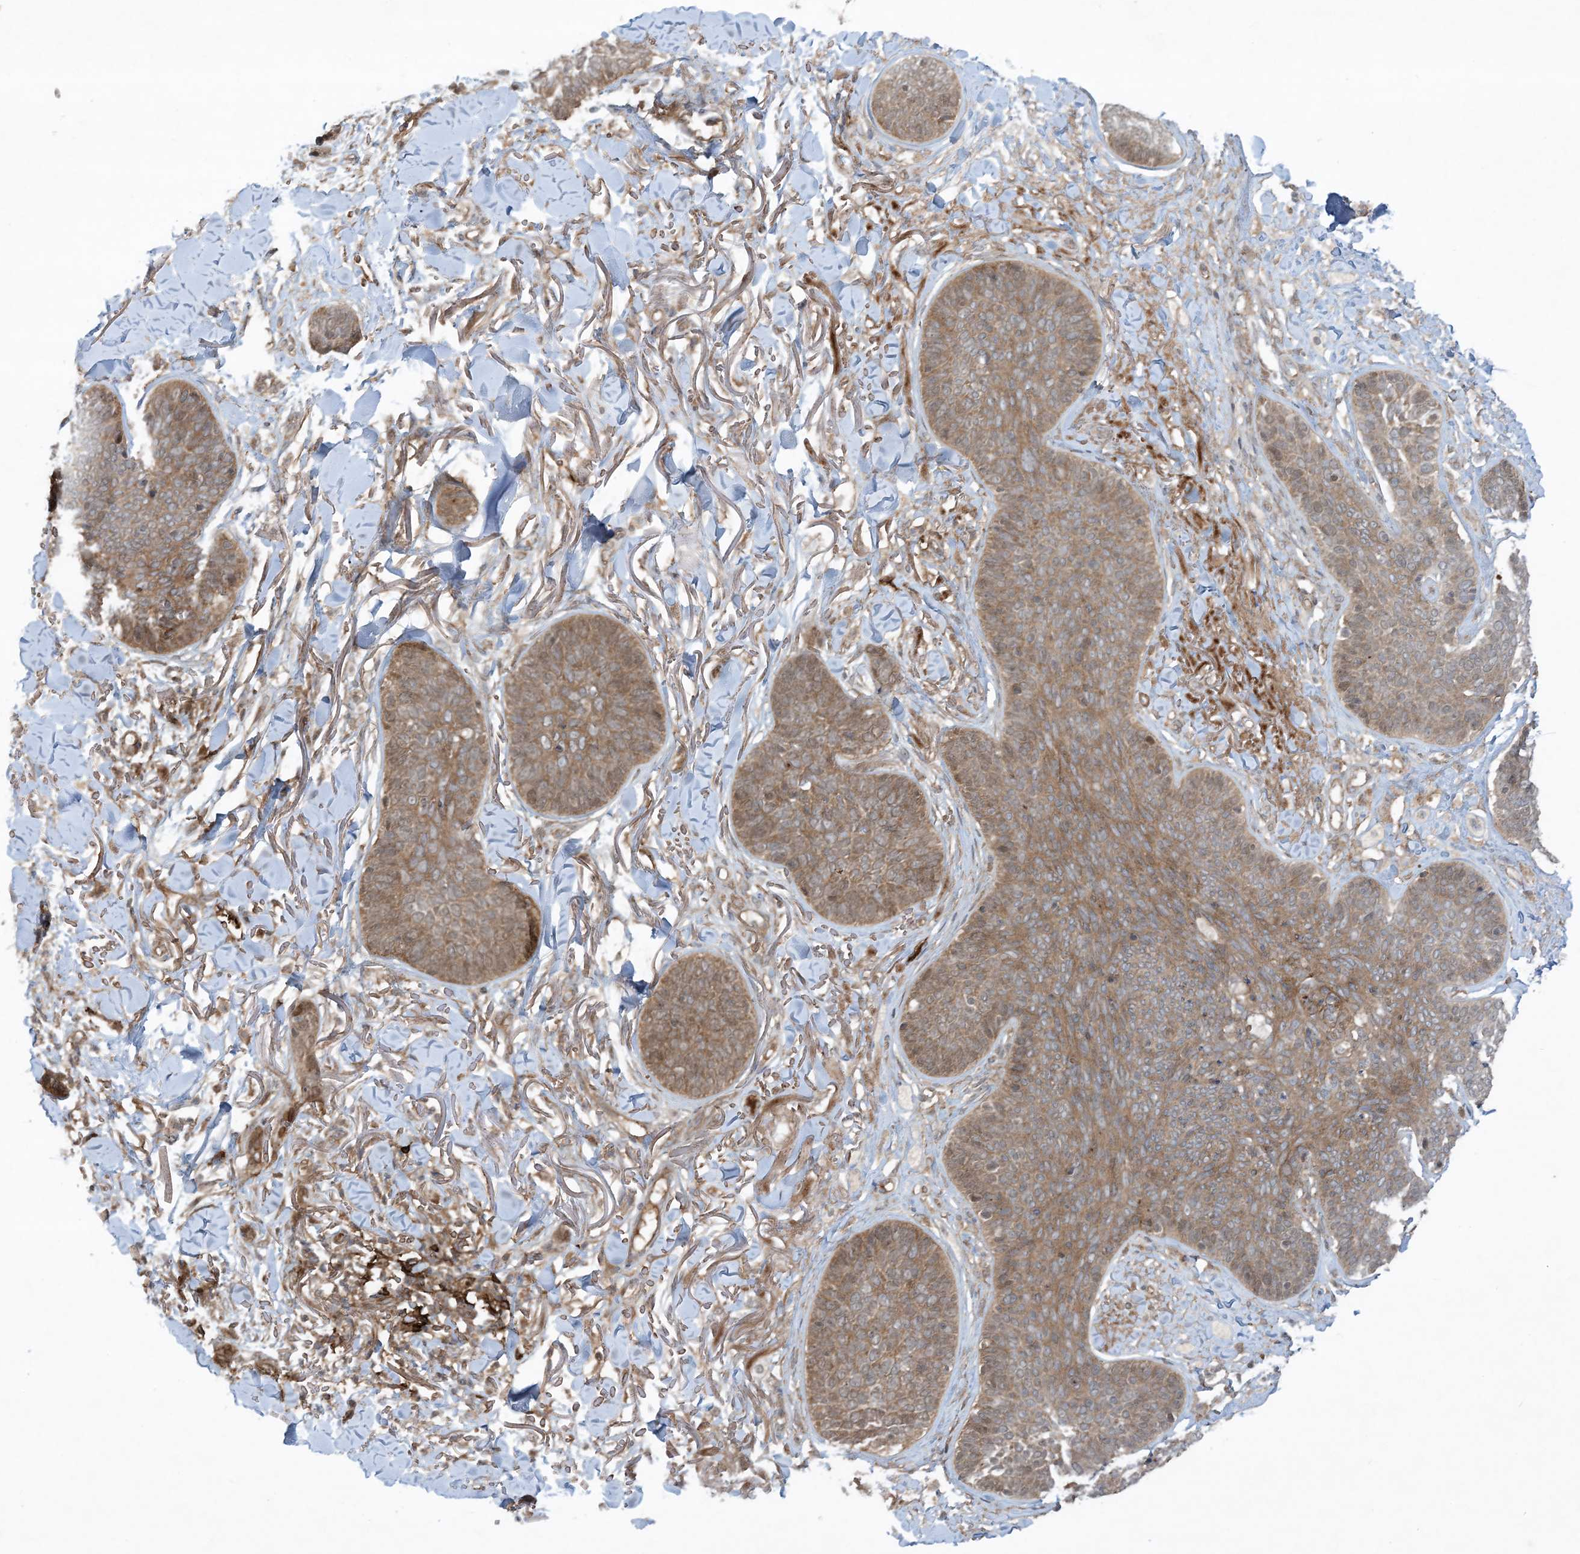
{"staining": {"intensity": "moderate", "quantity": ">75%", "location": "cytoplasmic/membranous,nuclear"}, "tissue": "skin cancer", "cell_type": "Tumor cells", "image_type": "cancer", "snomed": [{"axis": "morphology", "description": "Basal cell carcinoma"}, {"axis": "topography", "description": "Skin"}], "caption": "A histopathology image of human basal cell carcinoma (skin) stained for a protein shows moderate cytoplasmic/membranous and nuclear brown staining in tumor cells.", "gene": "STAM2", "patient": {"sex": "male", "age": 85}}